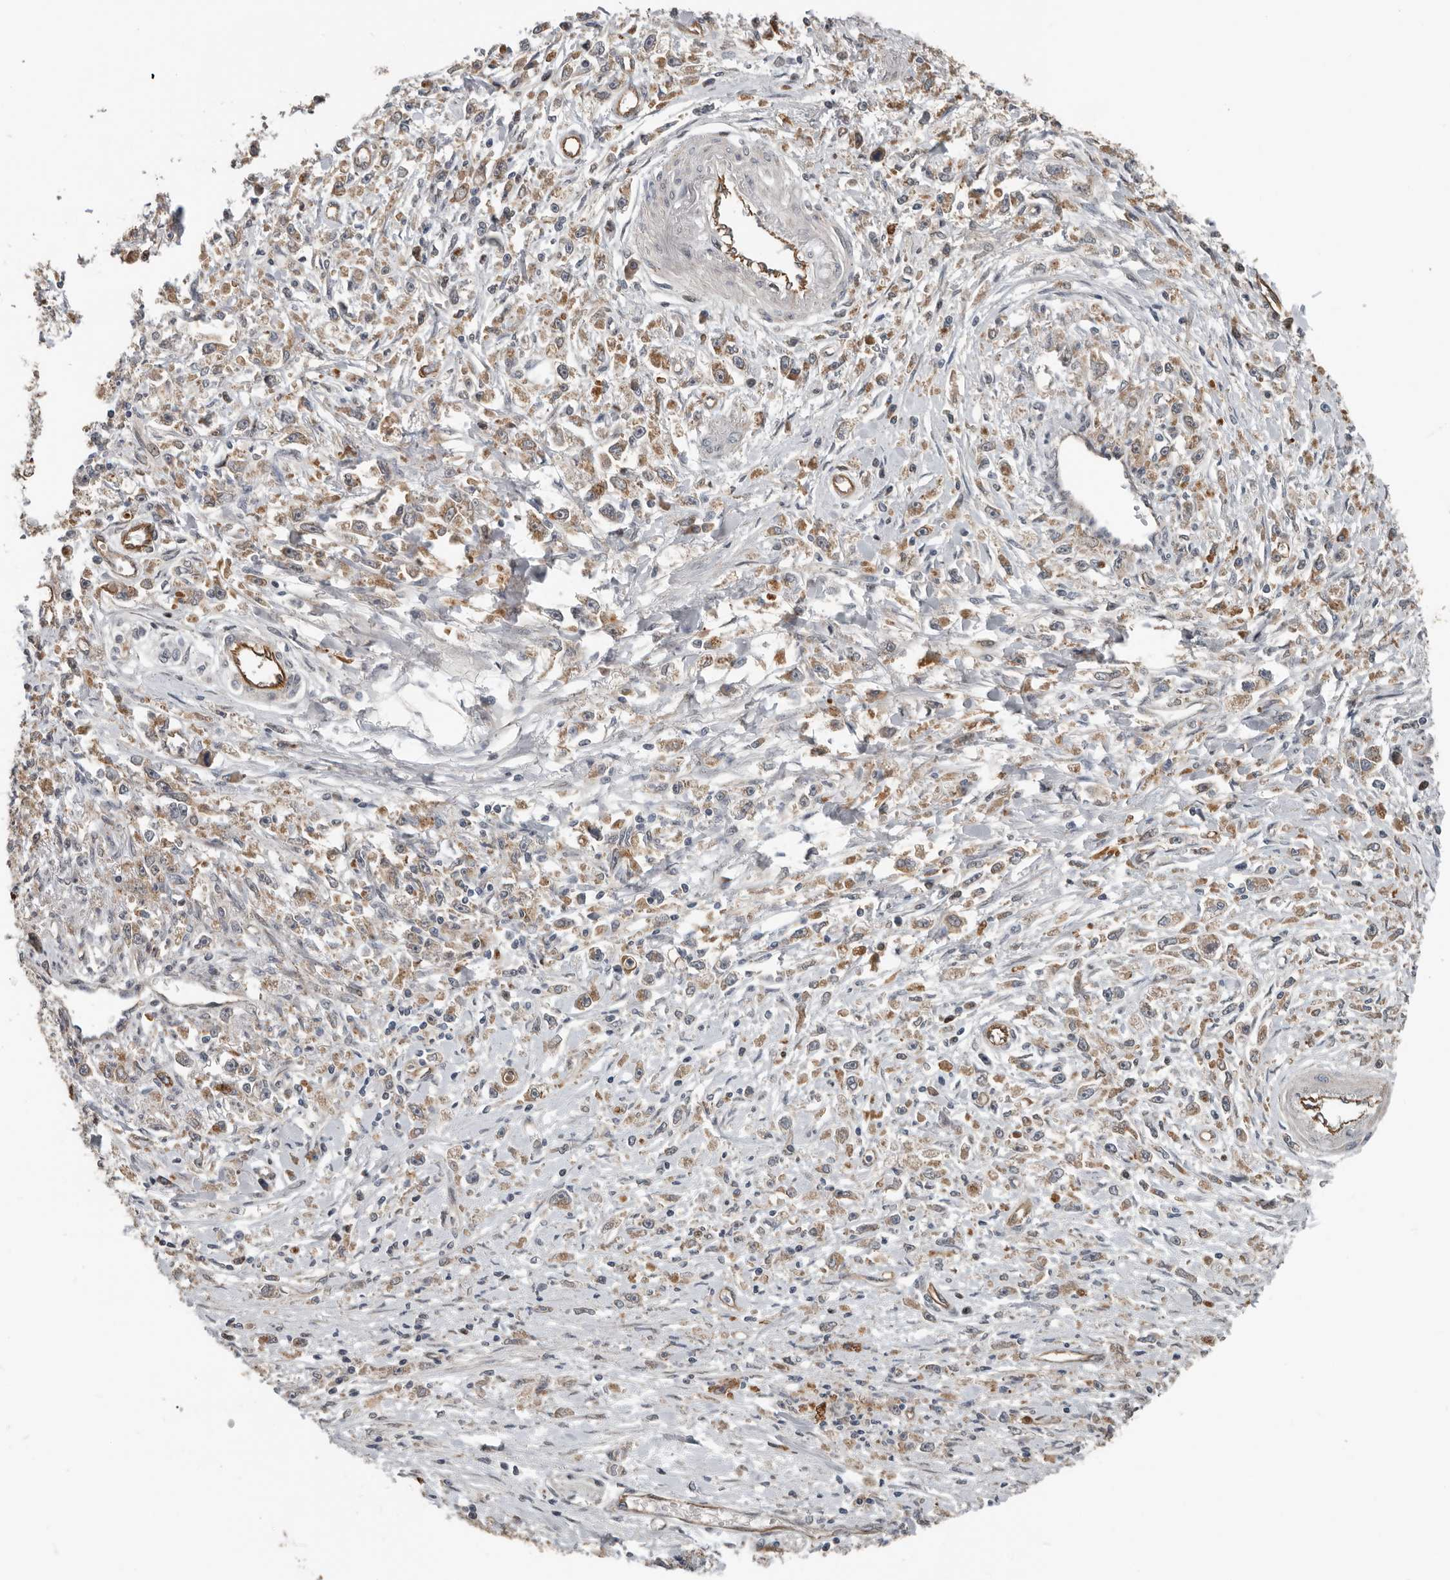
{"staining": {"intensity": "weak", "quantity": "25%-75%", "location": "cytoplasmic/membranous"}, "tissue": "stomach cancer", "cell_type": "Tumor cells", "image_type": "cancer", "snomed": [{"axis": "morphology", "description": "Adenocarcinoma, NOS"}, {"axis": "topography", "description": "Stomach"}], "caption": "High-magnification brightfield microscopy of stomach cancer (adenocarcinoma) stained with DAB (3,3'-diaminobenzidine) (brown) and counterstained with hematoxylin (blue). tumor cells exhibit weak cytoplasmic/membranous positivity is appreciated in approximately25%-75% of cells.", "gene": "YOD1", "patient": {"sex": "female", "age": 59}}